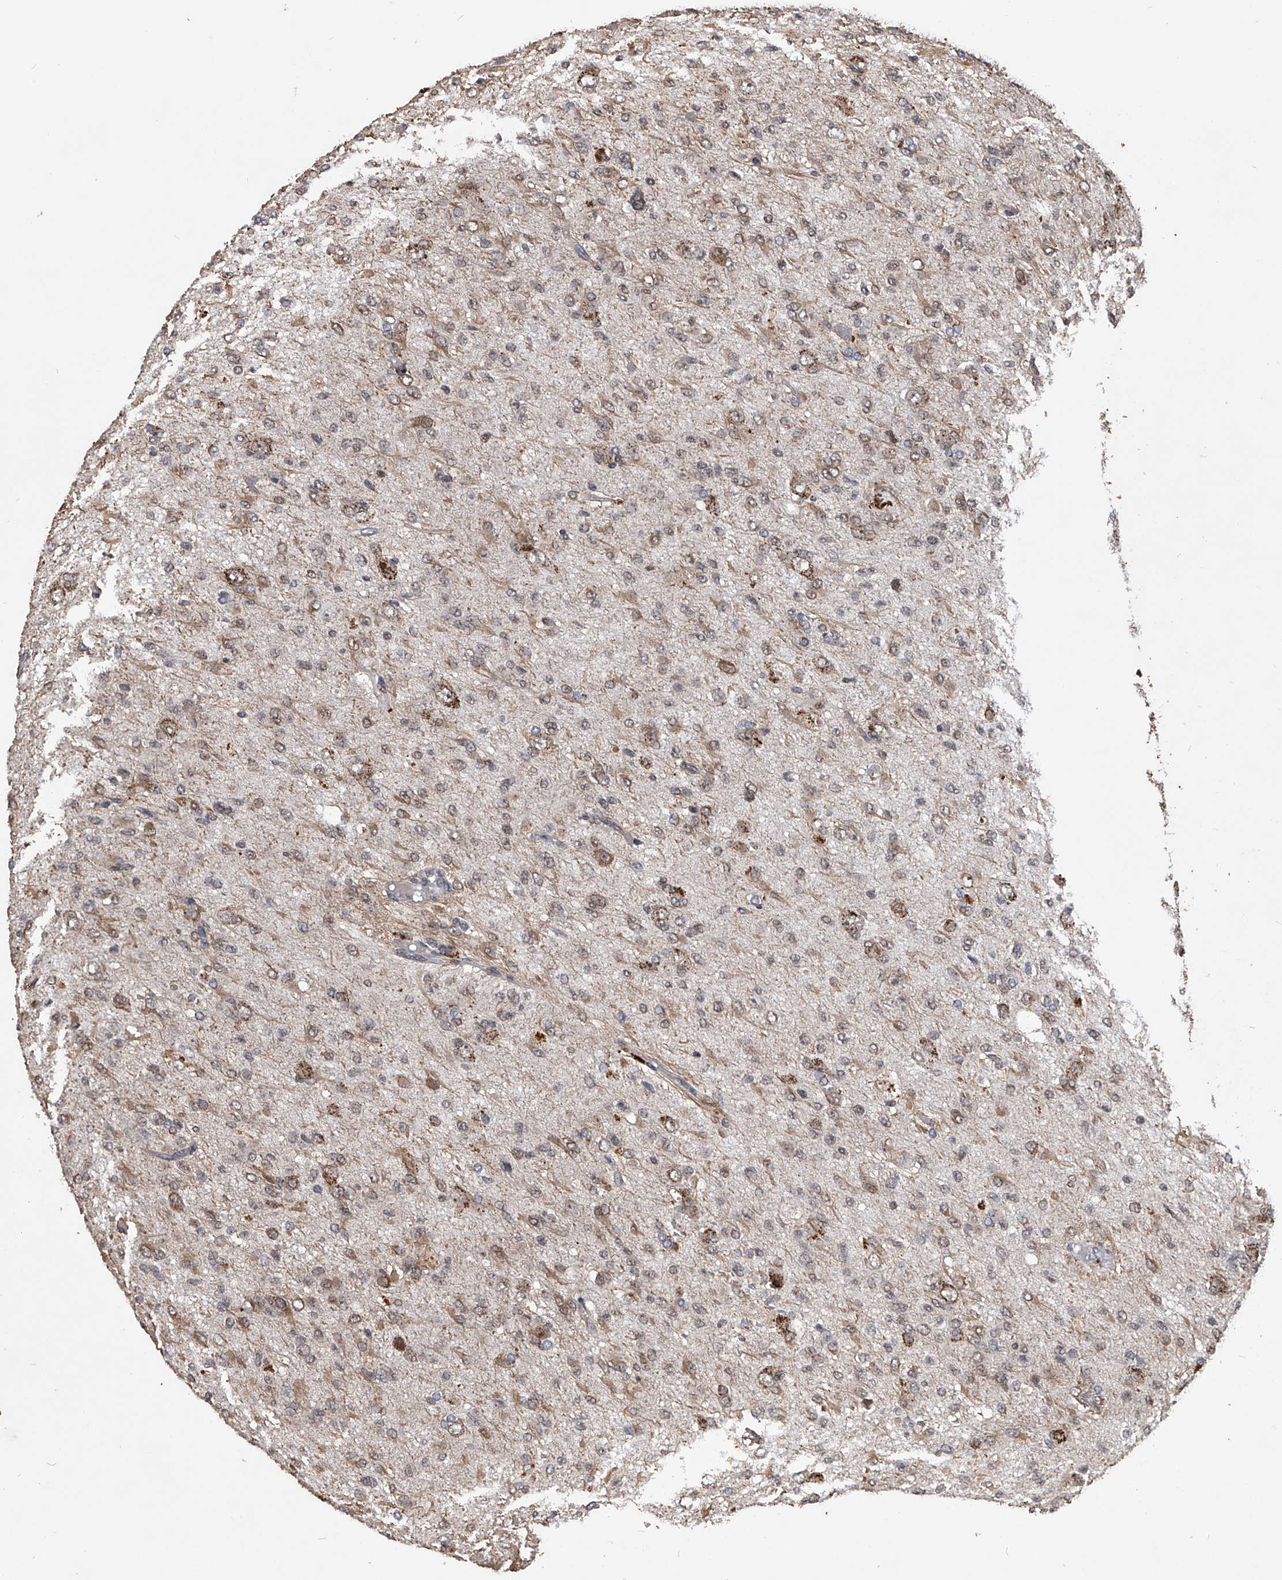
{"staining": {"intensity": "weak", "quantity": "25%-75%", "location": "cytoplasmic/membranous,nuclear"}, "tissue": "glioma", "cell_type": "Tumor cells", "image_type": "cancer", "snomed": [{"axis": "morphology", "description": "Glioma, malignant, High grade"}, {"axis": "topography", "description": "Brain"}], "caption": "Protein expression analysis of glioma reveals weak cytoplasmic/membranous and nuclear positivity in about 25%-75% of tumor cells. (Stains: DAB in brown, nuclei in blue, Microscopy: brightfield microscopy at high magnification).", "gene": "CMTR1", "patient": {"sex": "female", "age": 59}}